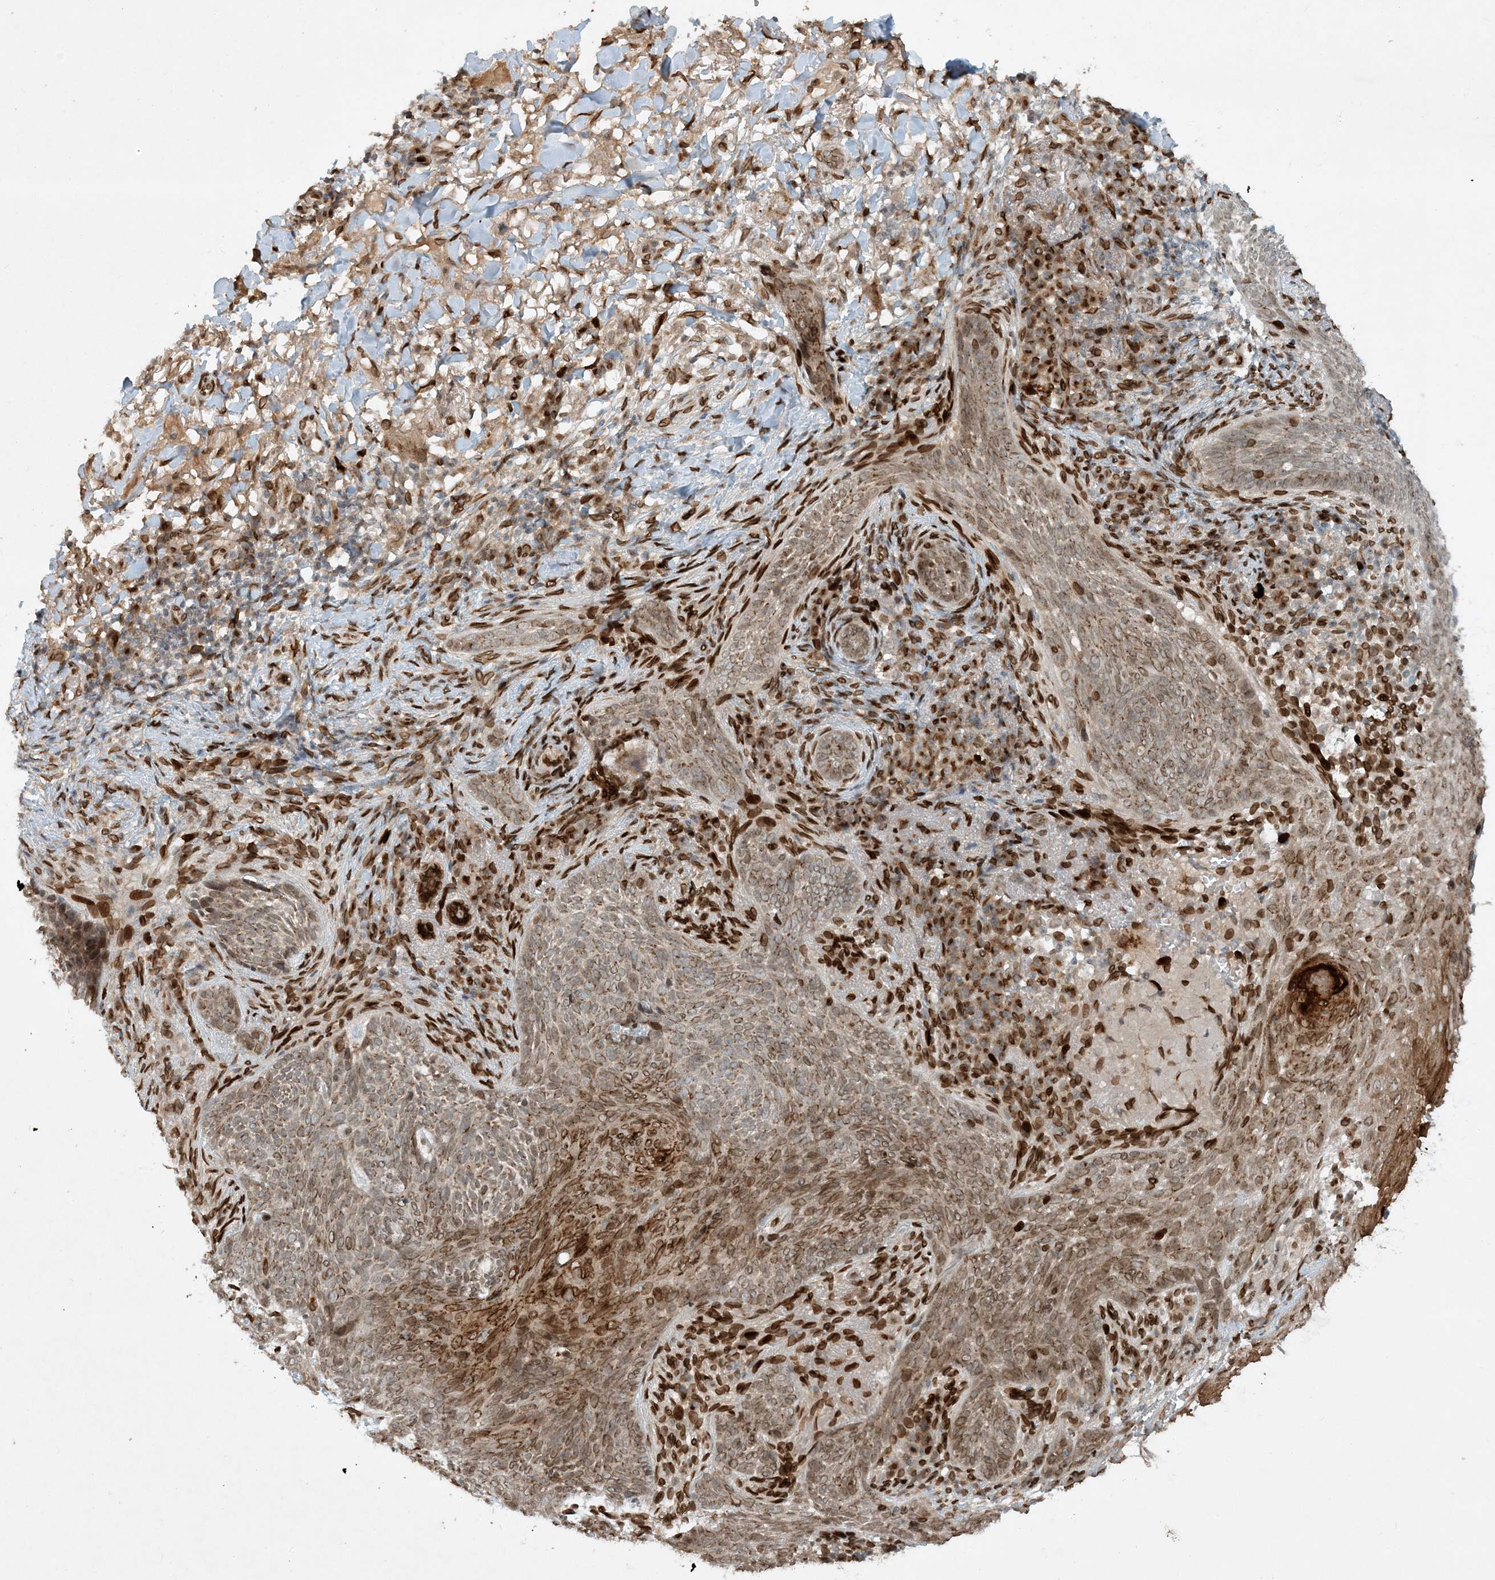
{"staining": {"intensity": "moderate", "quantity": "25%-75%", "location": "cytoplasmic/membranous,nuclear"}, "tissue": "skin cancer", "cell_type": "Tumor cells", "image_type": "cancer", "snomed": [{"axis": "morphology", "description": "Basal cell carcinoma"}, {"axis": "topography", "description": "Skin"}], "caption": "Immunohistochemistry (IHC) (DAB (3,3'-diaminobenzidine)) staining of human skin cancer (basal cell carcinoma) shows moderate cytoplasmic/membranous and nuclear protein expression in about 25%-75% of tumor cells.", "gene": "SLC35A2", "patient": {"sex": "male", "age": 85}}